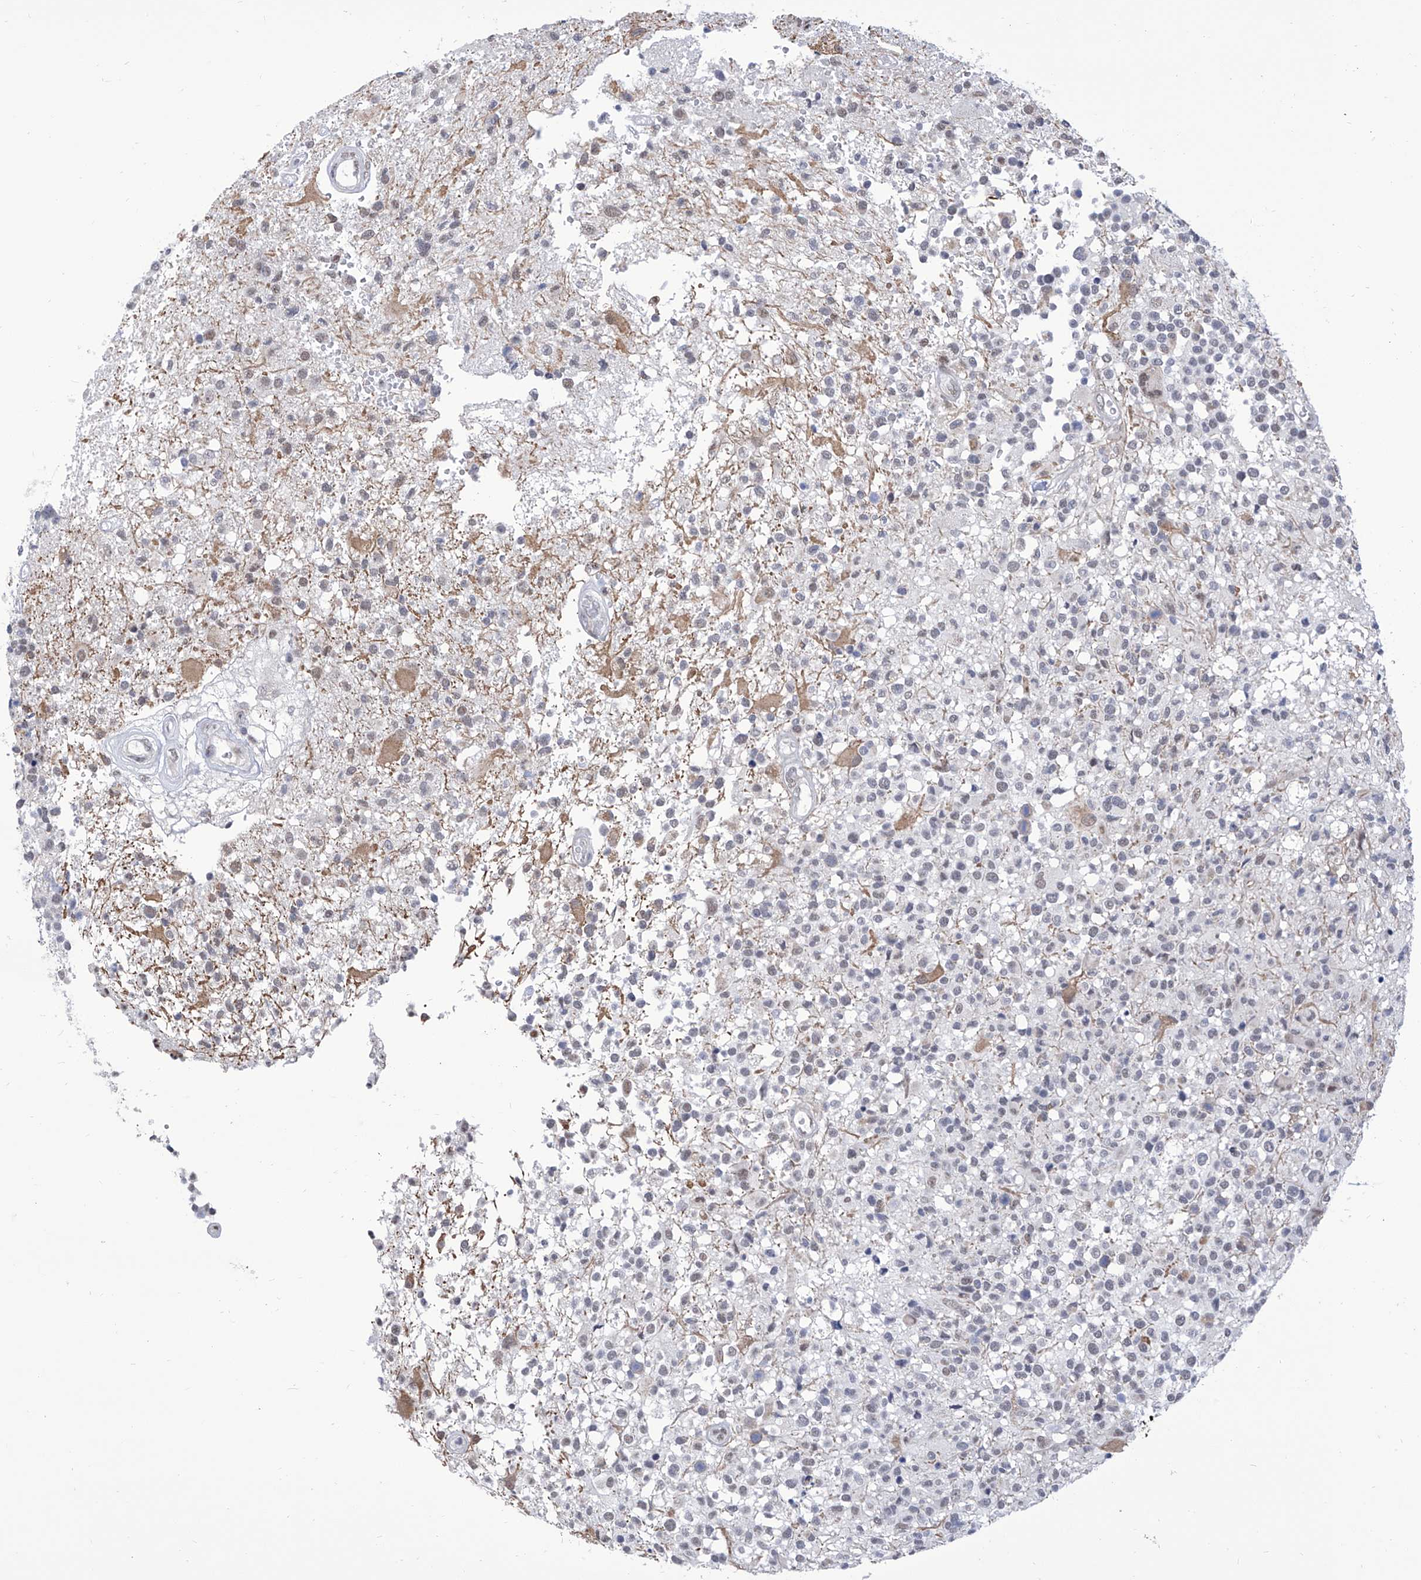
{"staining": {"intensity": "negative", "quantity": "none", "location": "none"}, "tissue": "glioma", "cell_type": "Tumor cells", "image_type": "cancer", "snomed": [{"axis": "morphology", "description": "Glioma, malignant, High grade"}, {"axis": "morphology", "description": "Glioblastoma, NOS"}, {"axis": "topography", "description": "Brain"}], "caption": "Glioma stained for a protein using IHC demonstrates no expression tumor cells.", "gene": "SART1", "patient": {"sex": "male", "age": 60}}